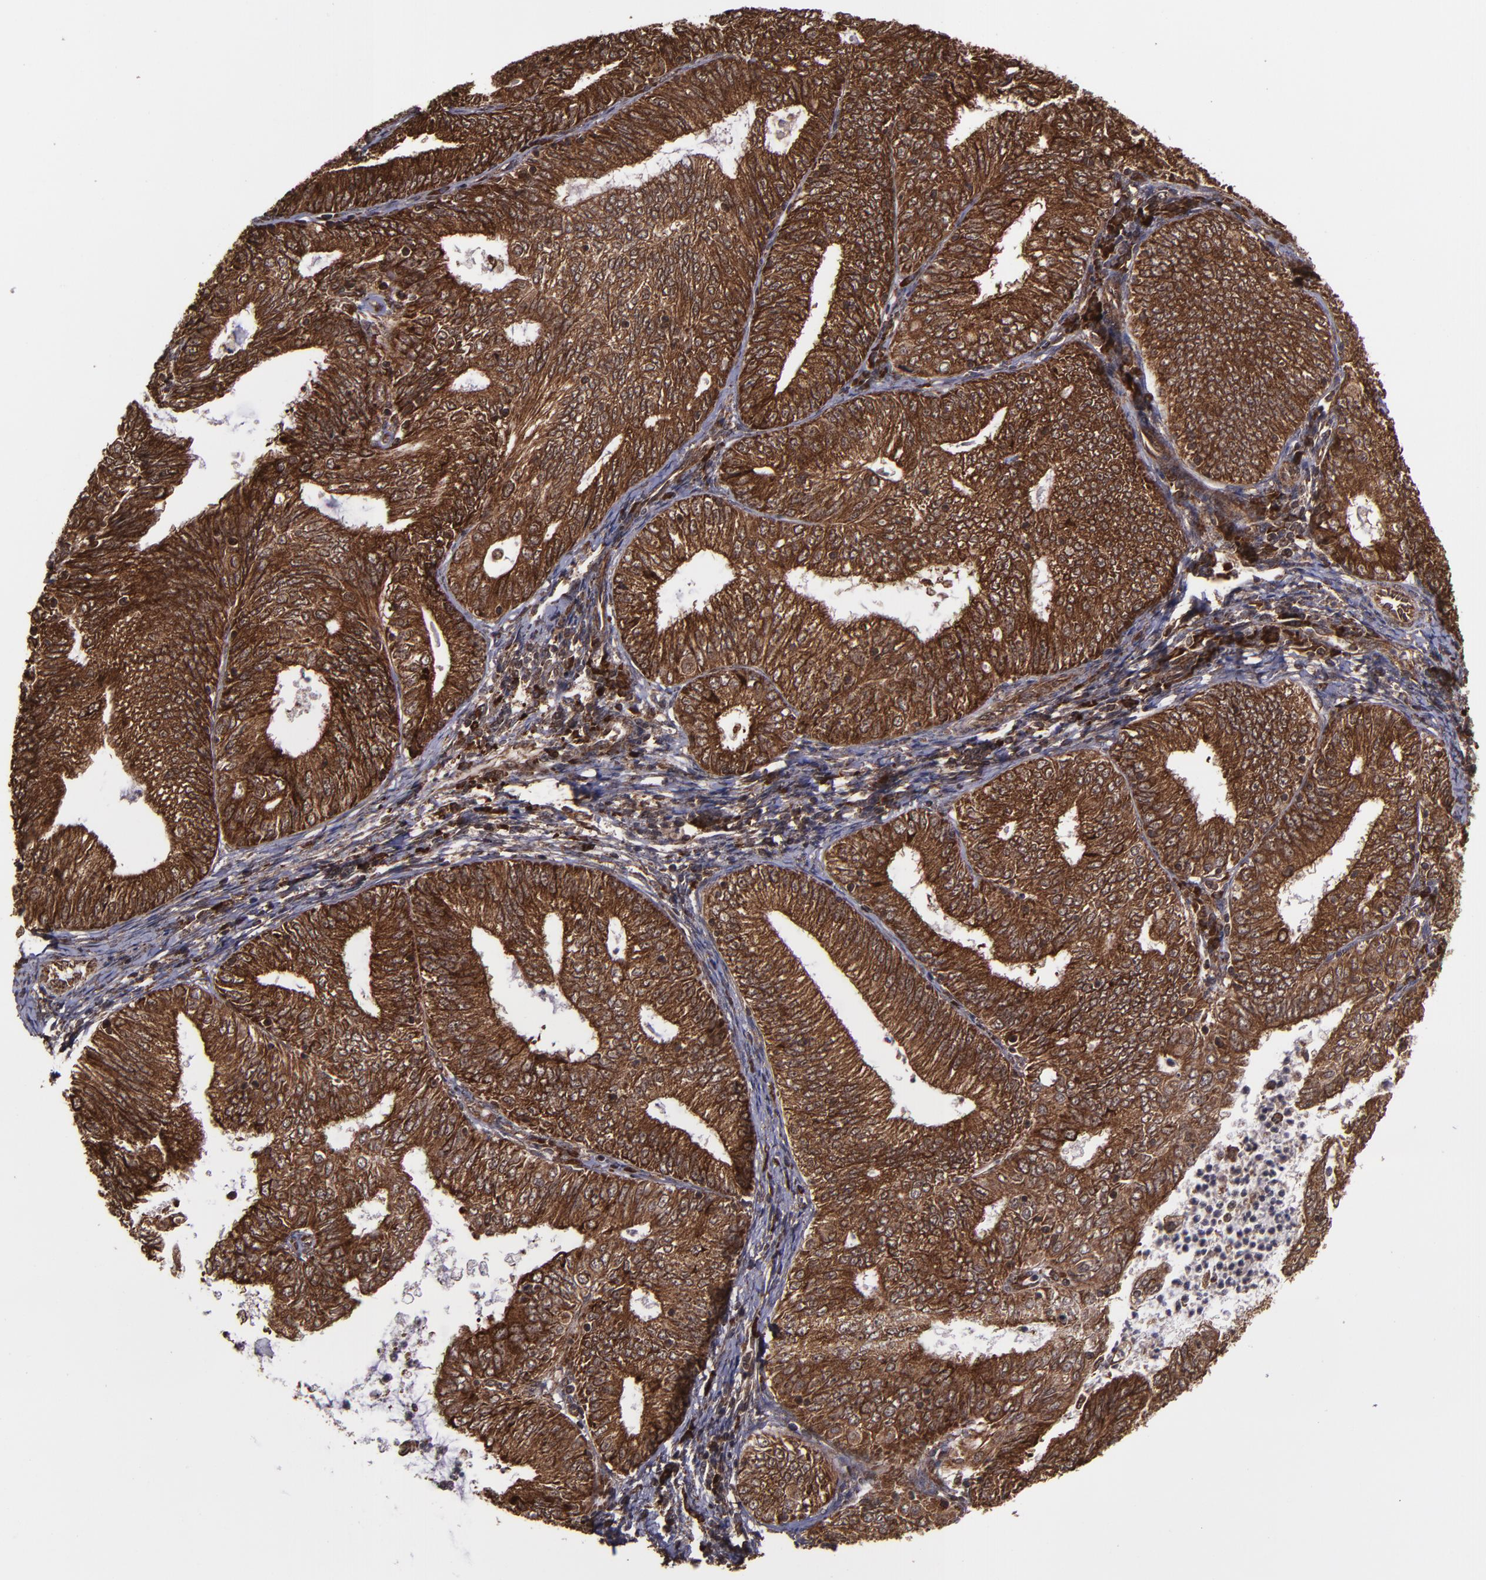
{"staining": {"intensity": "strong", "quantity": ">75%", "location": "cytoplasmic/membranous,nuclear"}, "tissue": "endometrial cancer", "cell_type": "Tumor cells", "image_type": "cancer", "snomed": [{"axis": "morphology", "description": "Adenocarcinoma, NOS"}, {"axis": "topography", "description": "Endometrium"}], "caption": "This photomicrograph shows endometrial cancer (adenocarcinoma) stained with IHC to label a protein in brown. The cytoplasmic/membranous and nuclear of tumor cells show strong positivity for the protein. Nuclei are counter-stained blue.", "gene": "EIF4ENIF1", "patient": {"sex": "female", "age": 69}}